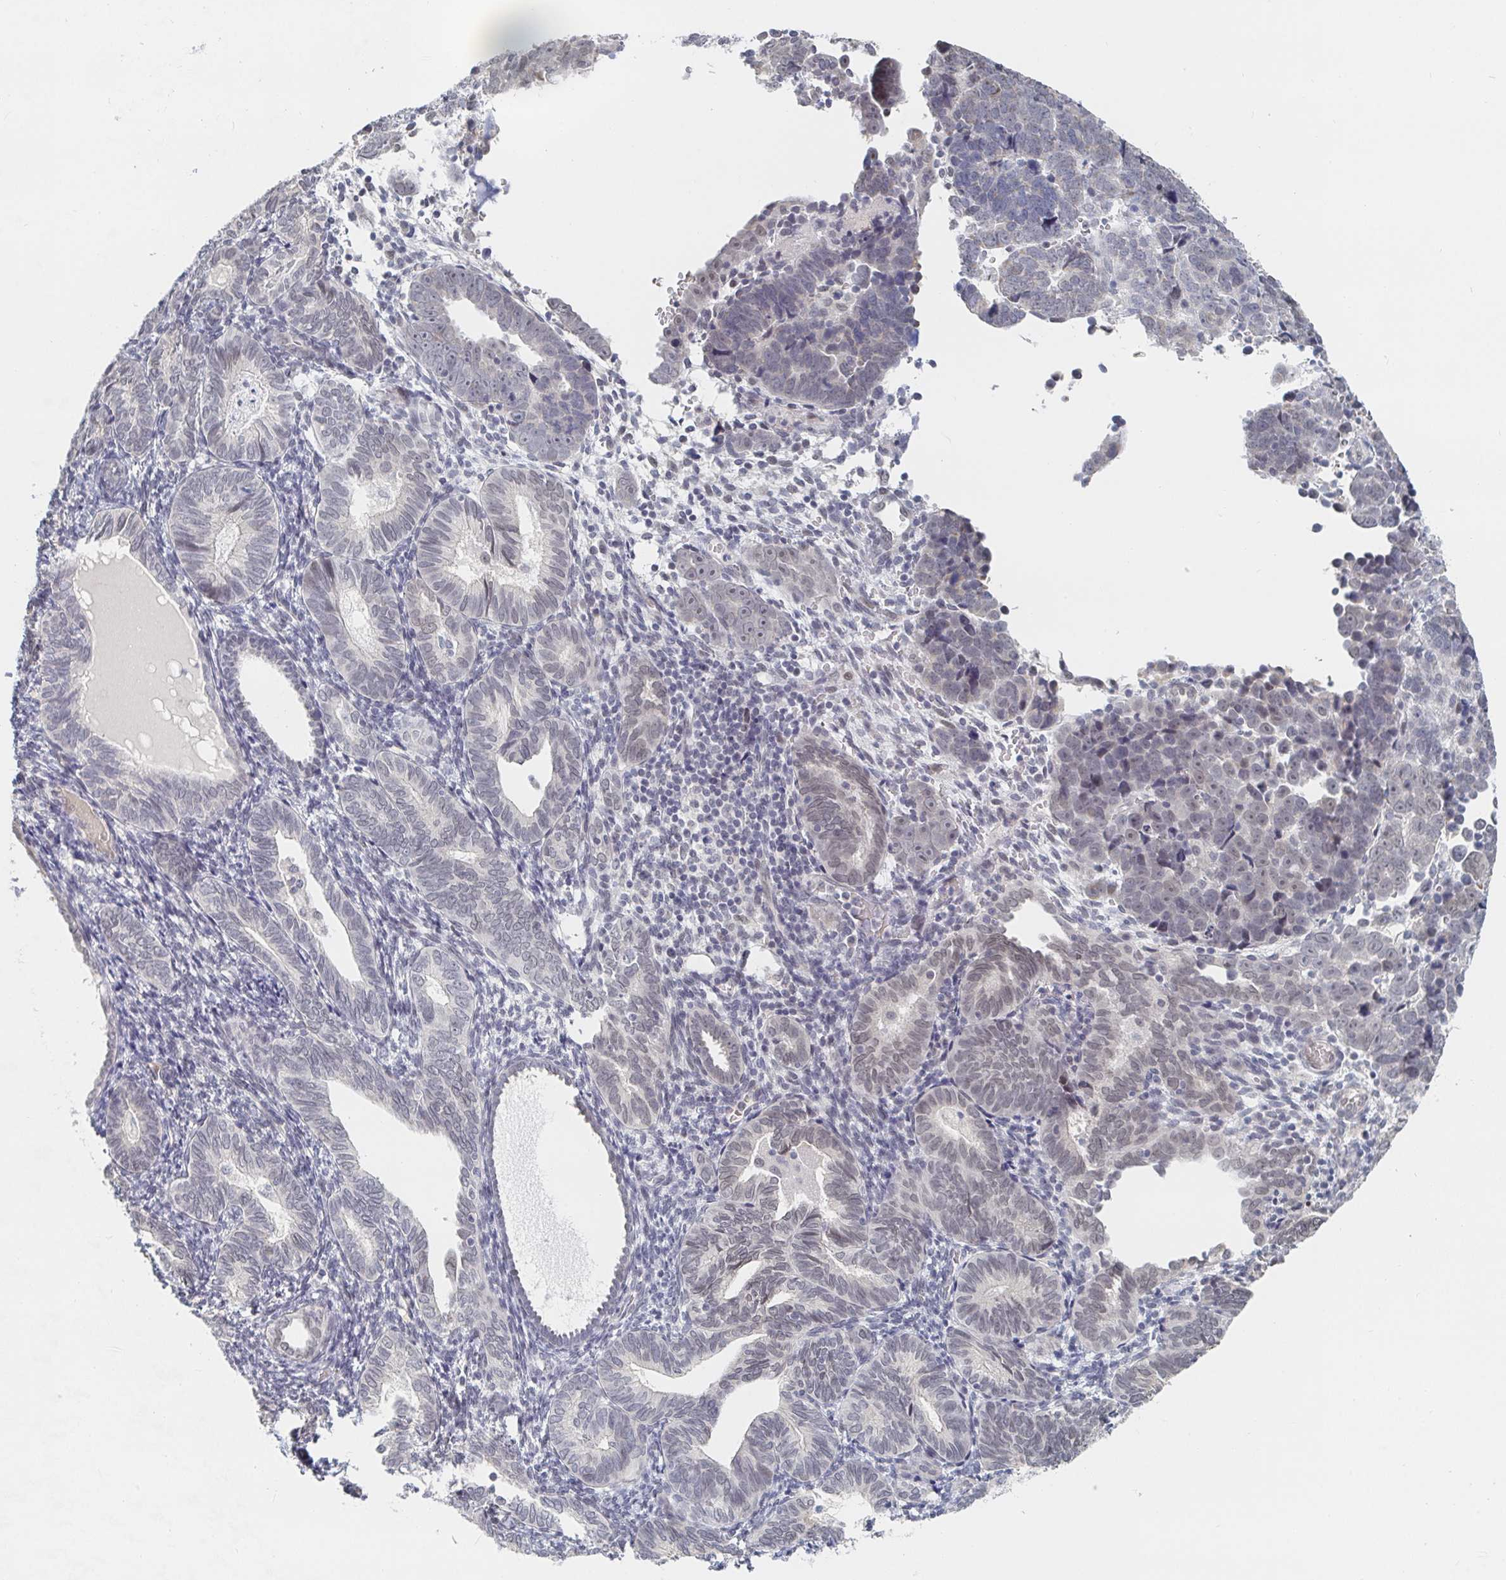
{"staining": {"intensity": "negative", "quantity": "none", "location": "none"}, "tissue": "endometrial cancer", "cell_type": "Tumor cells", "image_type": "cancer", "snomed": [{"axis": "morphology", "description": "Adenocarcinoma, NOS"}, {"axis": "topography", "description": "Endometrium"}], "caption": "Tumor cells show no significant protein staining in endometrial cancer. (Stains: DAB immunohistochemistry (IHC) with hematoxylin counter stain, Microscopy: brightfield microscopy at high magnification).", "gene": "CHD2", "patient": {"sex": "female", "age": 82}}